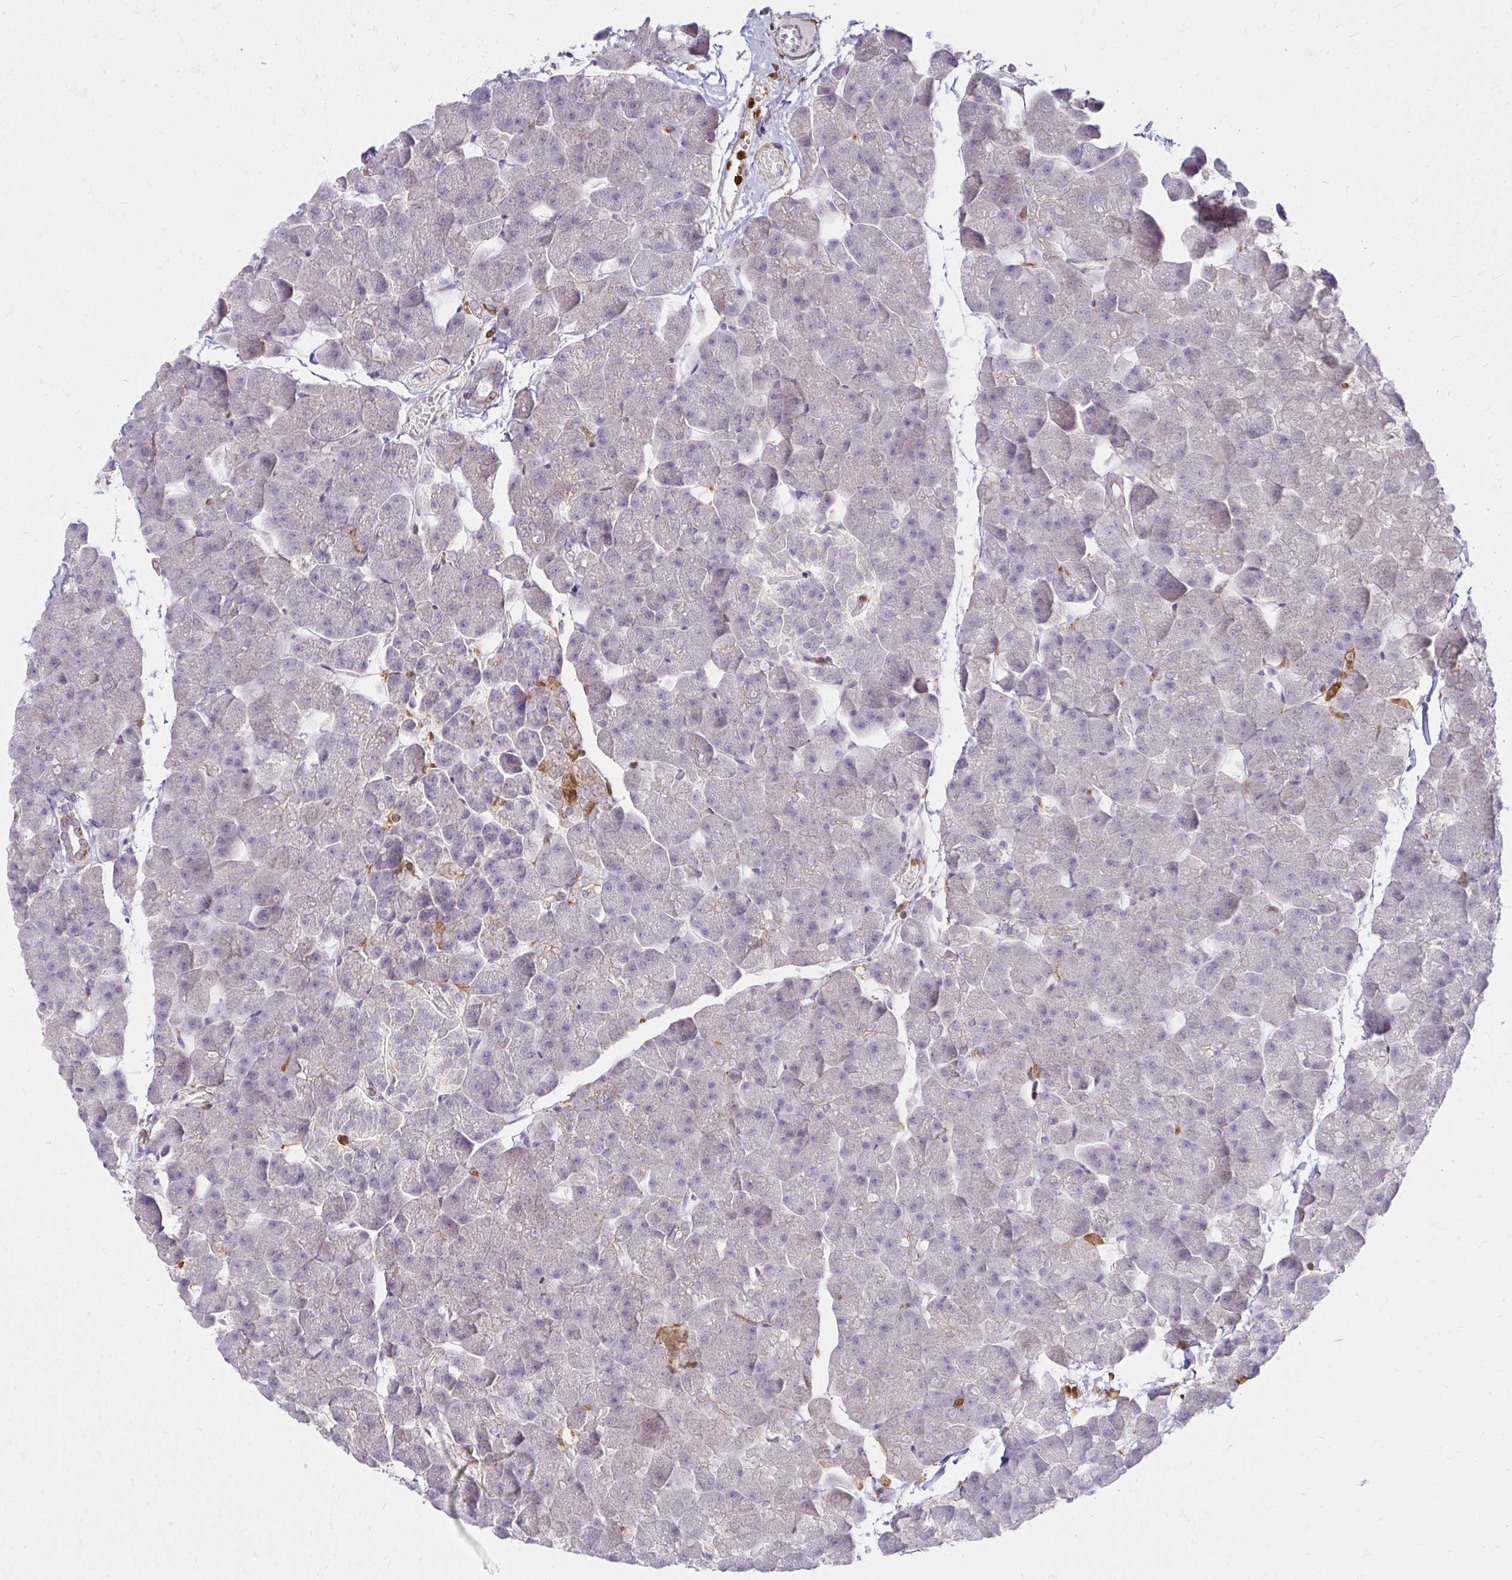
{"staining": {"intensity": "negative", "quantity": "none", "location": "none"}, "tissue": "pancreas", "cell_type": "Exocrine glandular cells", "image_type": "normal", "snomed": [{"axis": "morphology", "description": "Normal tissue, NOS"}, {"axis": "topography", "description": "Pancreas"}], "caption": "The immunohistochemistry (IHC) photomicrograph has no significant staining in exocrine glandular cells of pancreas.", "gene": "PYCARD", "patient": {"sex": "male", "age": 35}}